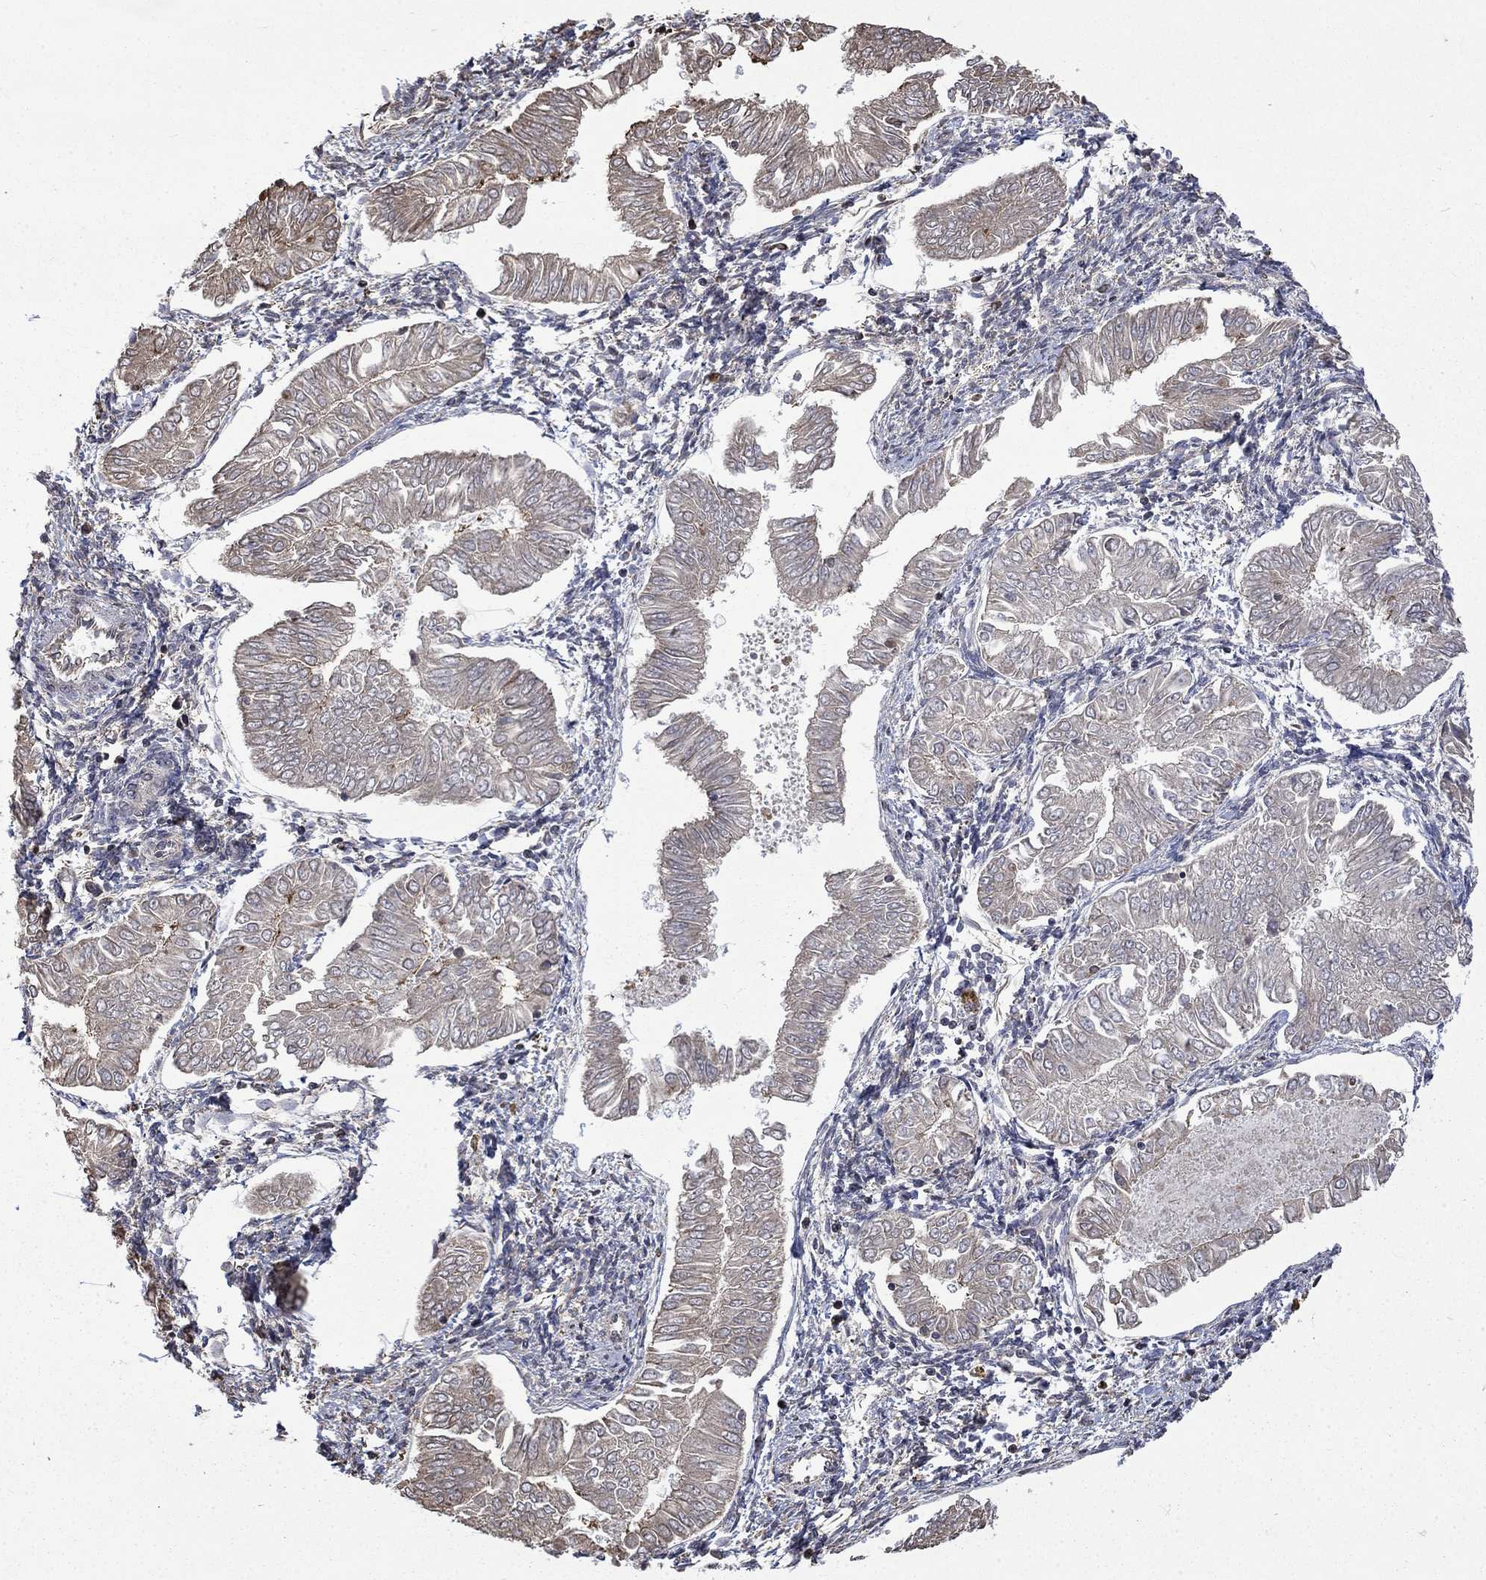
{"staining": {"intensity": "negative", "quantity": "none", "location": "none"}, "tissue": "endometrial cancer", "cell_type": "Tumor cells", "image_type": "cancer", "snomed": [{"axis": "morphology", "description": "Adenocarcinoma, NOS"}, {"axis": "topography", "description": "Endometrium"}], "caption": "There is no significant expression in tumor cells of adenocarcinoma (endometrial). (Brightfield microscopy of DAB (3,3'-diaminobenzidine) immunohistochemistry (IHC) at high magnification).", "gene": "ESRRA", "patient": {"sex": "female", "age": 53}}